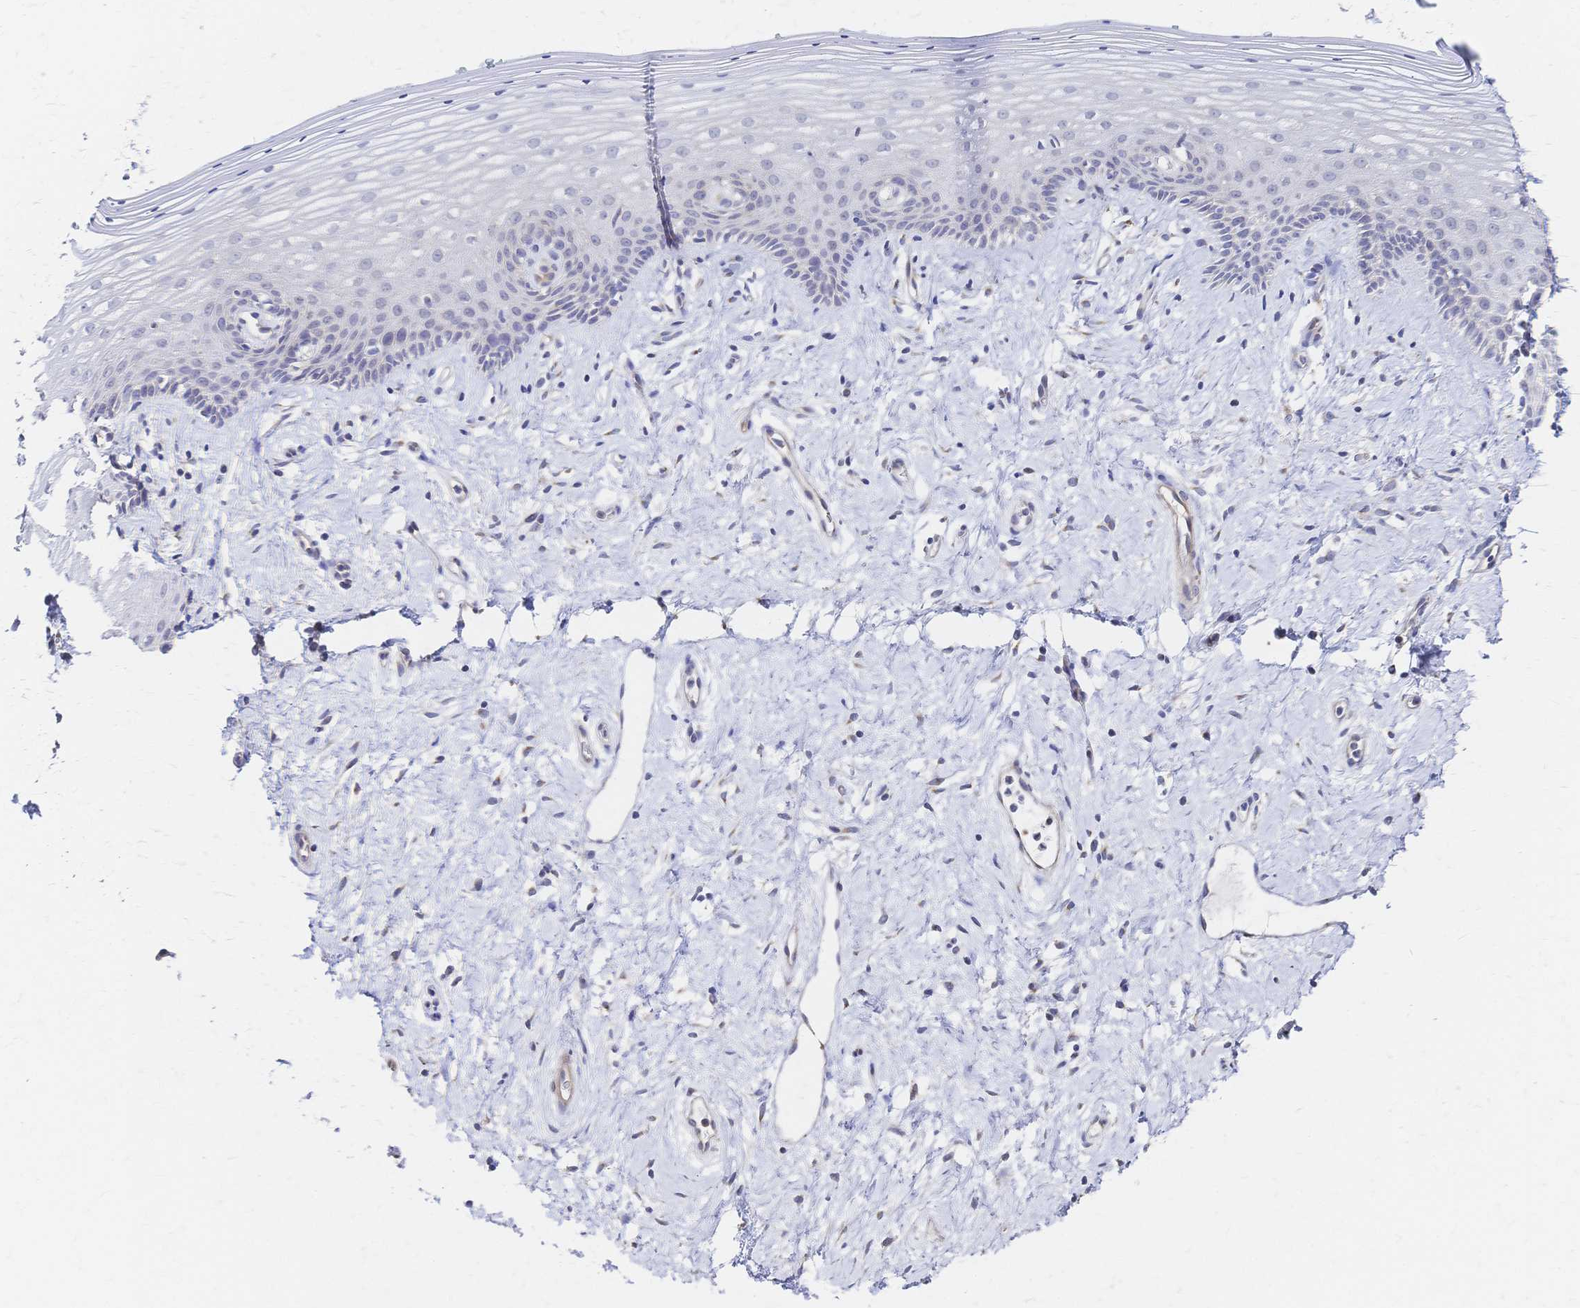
{"staining": {"intensity": "negative", "quantity": "none", "location": "none"}, "tissue": "vagina", "cell_type": "Squamous epithelial cells", "image_type": "normal", "snomed": [{"axis": "morphology", "description": "Normal tissue, NOS"}, {"axis": "topography", "description": "Vagina"}], "caption": "The immunohistochemistry photomicrograph has no significant positivity in squamous epithelial cells of vagina.", "gene": "SLC5A1", "patient": {"sex": "female", "age": 42}}